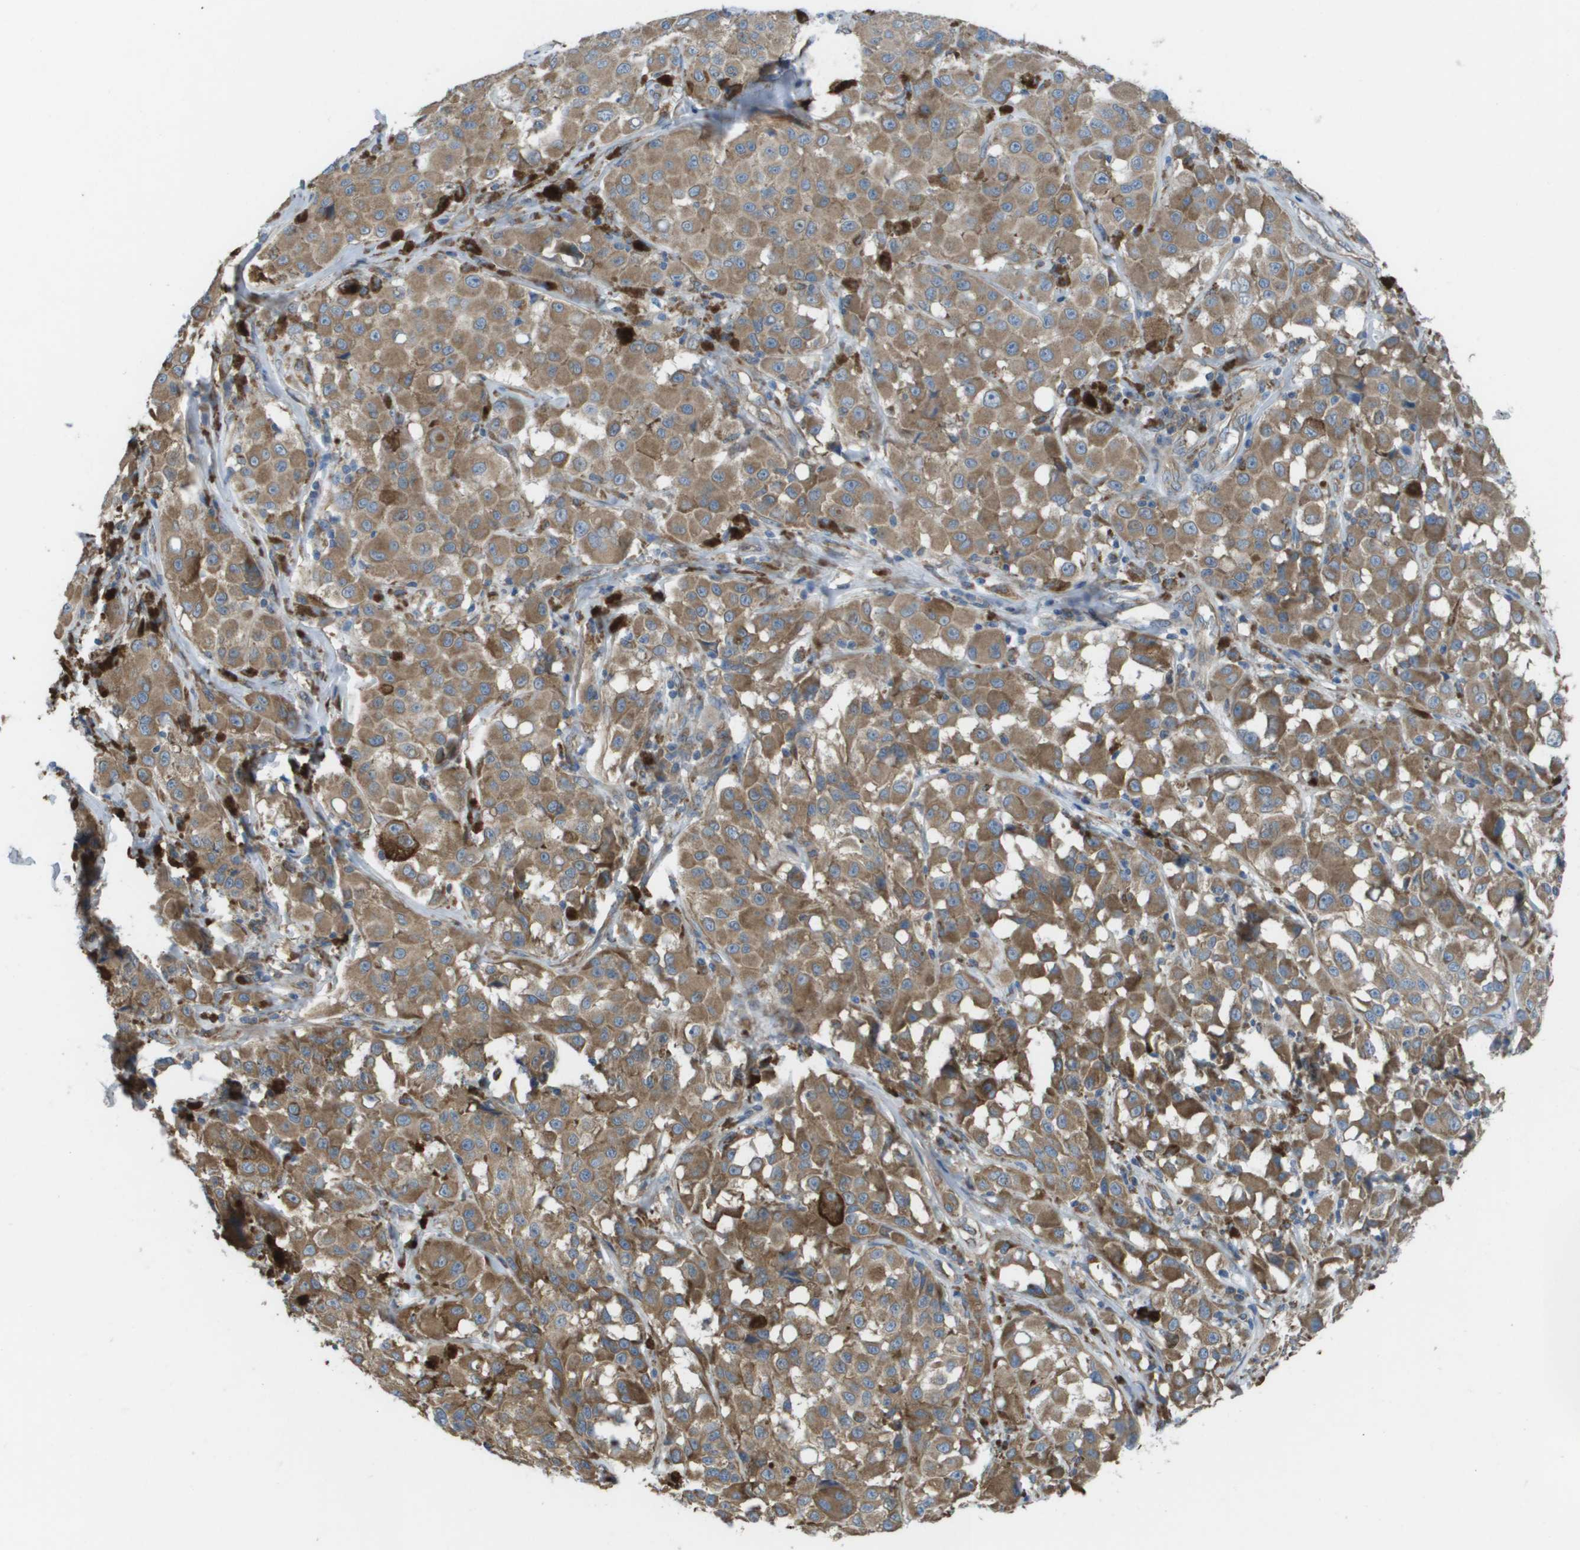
{"staining": {"intensity": "moderate", "quantity": ">75%", "location": "cytoplasmic/membranous"}, "tissue": "melanoma", "cell_type": "Tumor cells", "image_type": "cancer", "snomed": [{"axis": "morphology", "description": "Malignant melanoma, NOS"}, {"axis": "topography", "description": "Skin"}], "caption": "This histopathology image displays IHC staining of melanoma, with medium moderate cytoplasmic/membranous positivity in approximately >75% of tumor cells.", "gene": "CLCN2", "patient": {"sex": "male", "age": 84}}